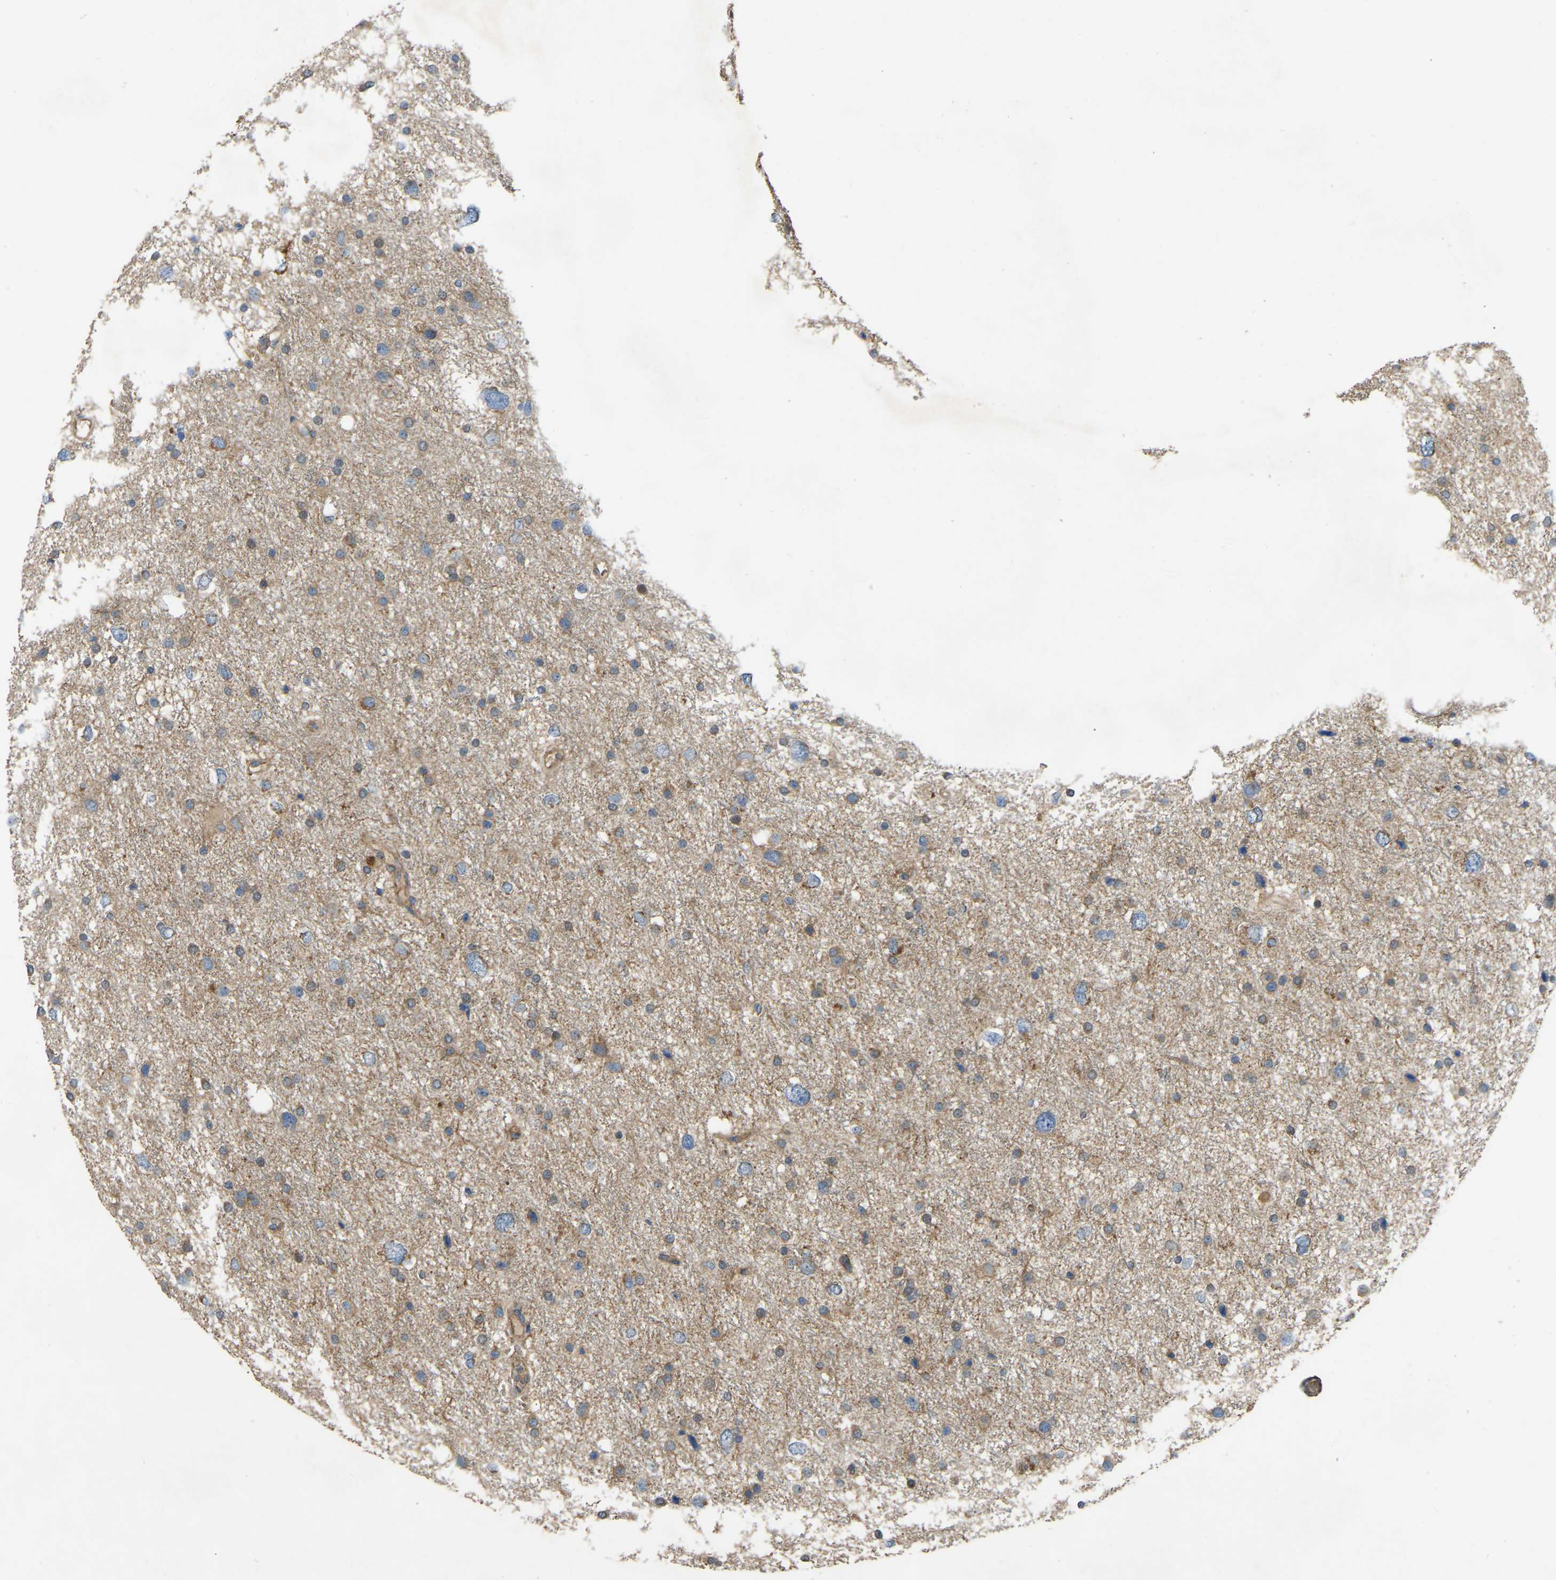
{"staining": {"intensity": "moderate", "quantity": "25%-75%", "location": "cytoplasmic/membranous"}, "tissue": "glioma", "cell_type": "Tumor cells", "image_type": "cancer", "snomed": [{"axis": "morphology", "description": "Glioma, malignant, Low grade"}, {"axis": "topography", "description": "Brain"}], "caption": "Moderate cytoplasmic/membranous expression for a protein is present in about 25%-75% of tumor cells of malignant low-grade glioma using IHC.", "gene": "C21orf91", "patient": {"sex": "female", "age": 37}}